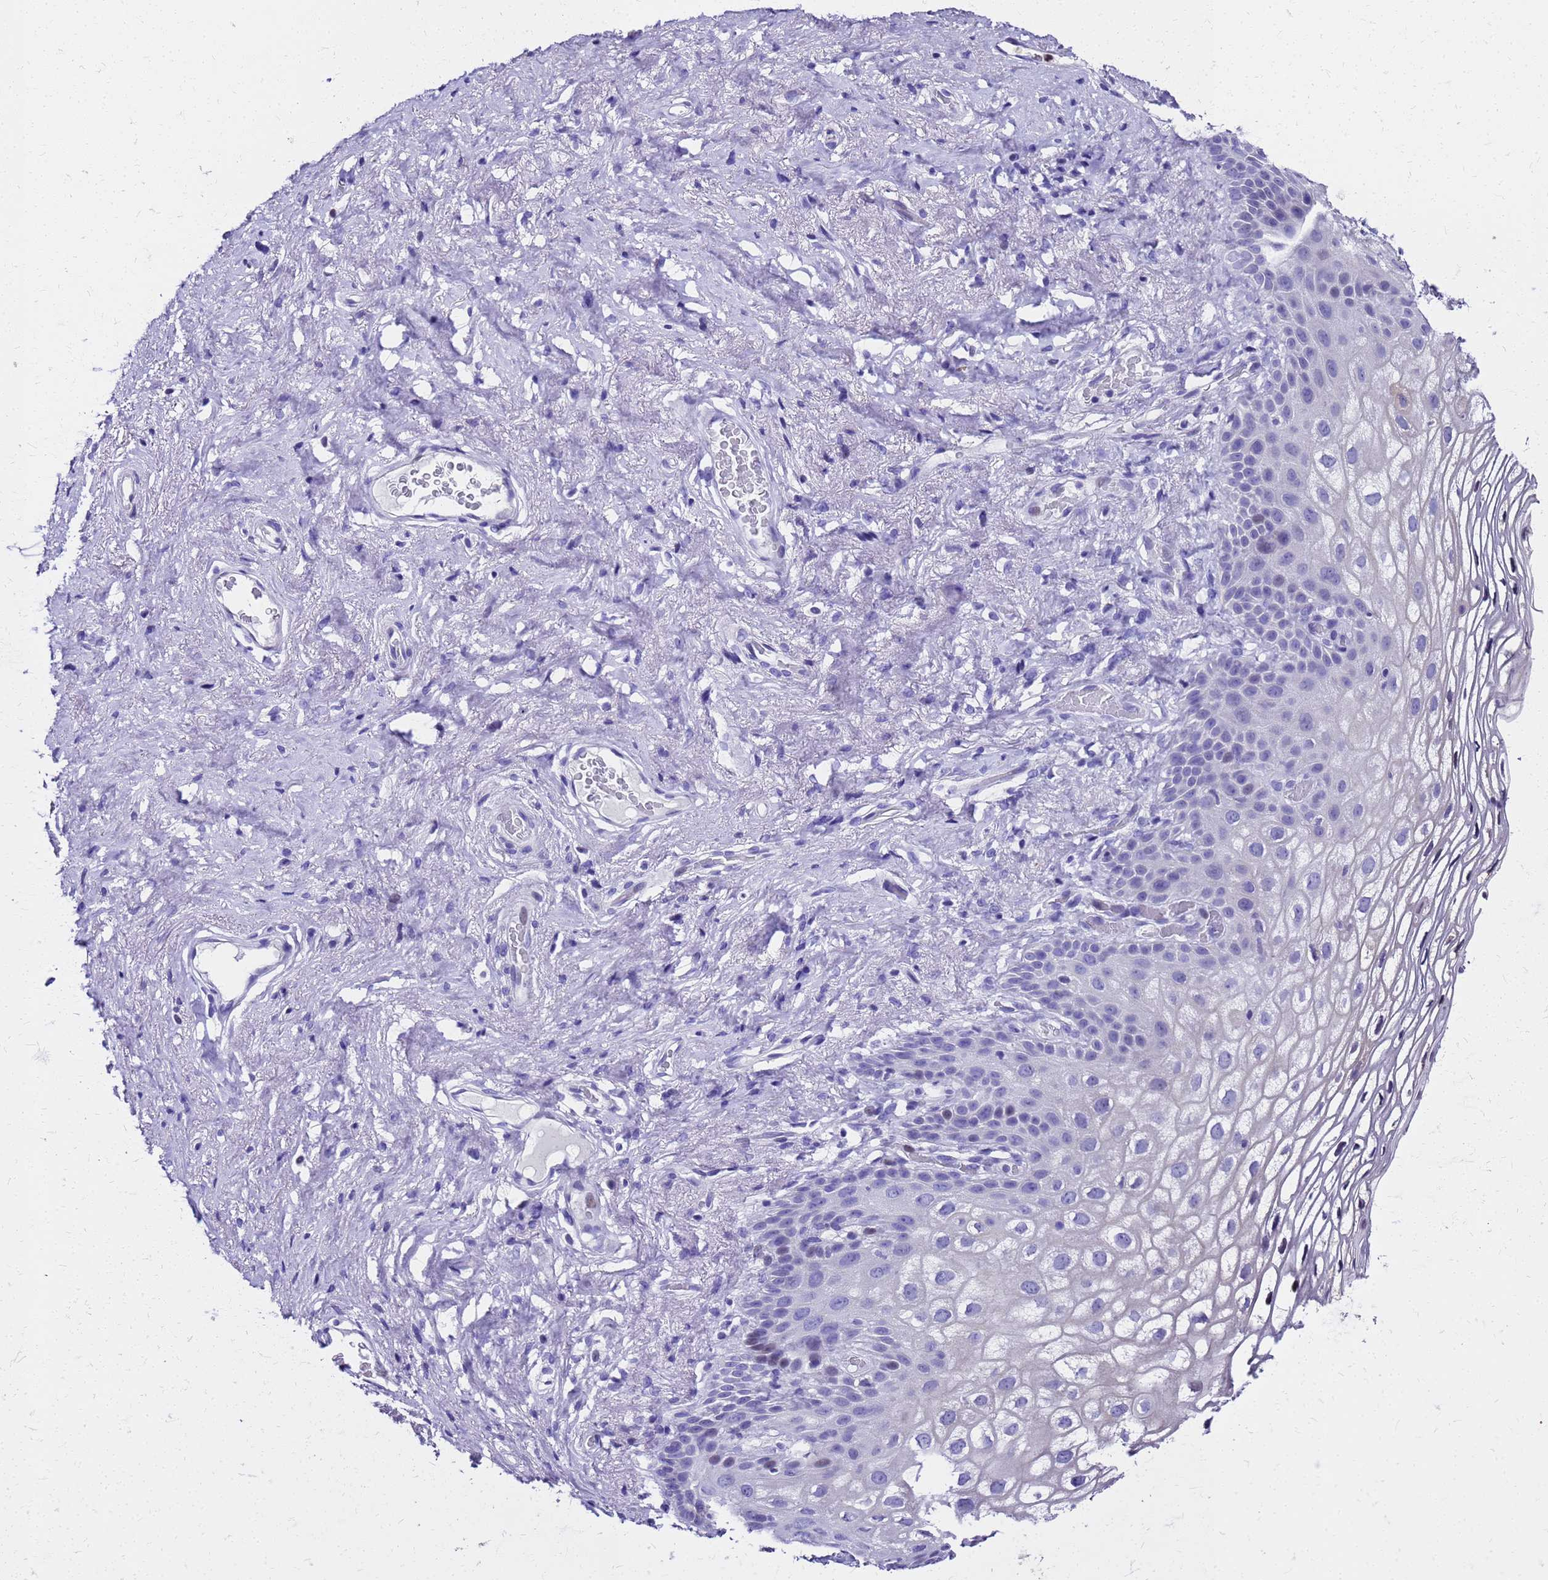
{"staining": {"intensity": "negative", "quantity": "none", "location": "none"}, "tissue": "vagina", "cell_type": "Squamous epithelial cells", "image_type": "normal", "snomed": [{"axis": "morphology", "description": "Normal tissue, NOS"}, {"axis": "topography", "description": "Vagina"}], "caption": "IHC image of unremarkable vagina: vagina stained with DAB reveals no significant protein expression in squamous epithelial cells.", "gene": "SMIM21", "patient": {"sex": "female", "age": 68}}